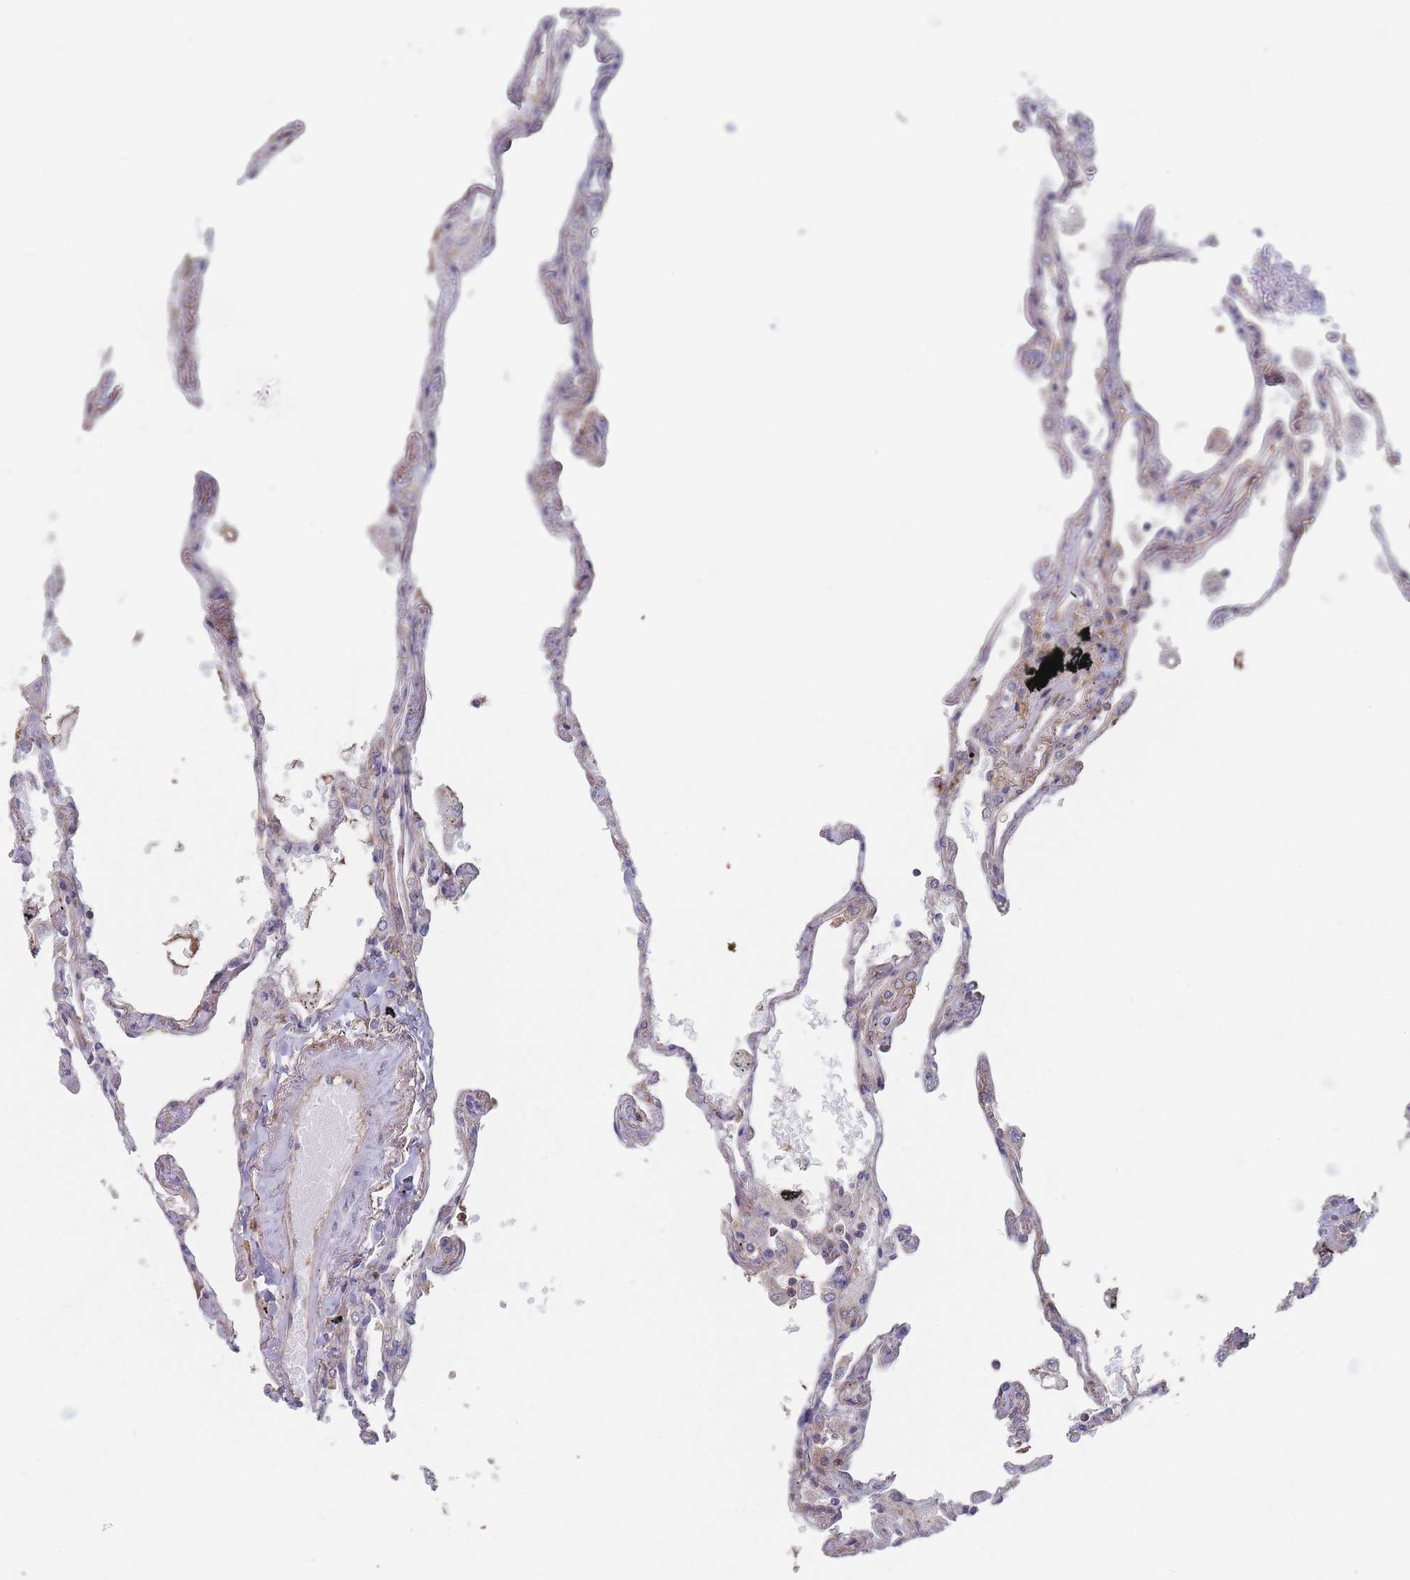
{"staining": {"intensity": "weak", "quantity": "<25%", "location": "cytoplasmic/membranous"}, "tissue": "lung", "cell_type": "Alveolar cells", "image_type": "normal", "snomed": [{"axis": "morphology", "description": "Normal tissue, NOS"}, {"axis": "topography", "description": "Lung"}], "caption": "Image shows no protein positivity in alveolar cells of normal lung. Brightfield microscopy of immunohistochemistry stained with DAB (3,3'-diaminobenzidine) (brown) and hematoxylin (blue), captured at high magnification.", "gene": "KDSR", "patient": {"sex": "female", "age": 67}}